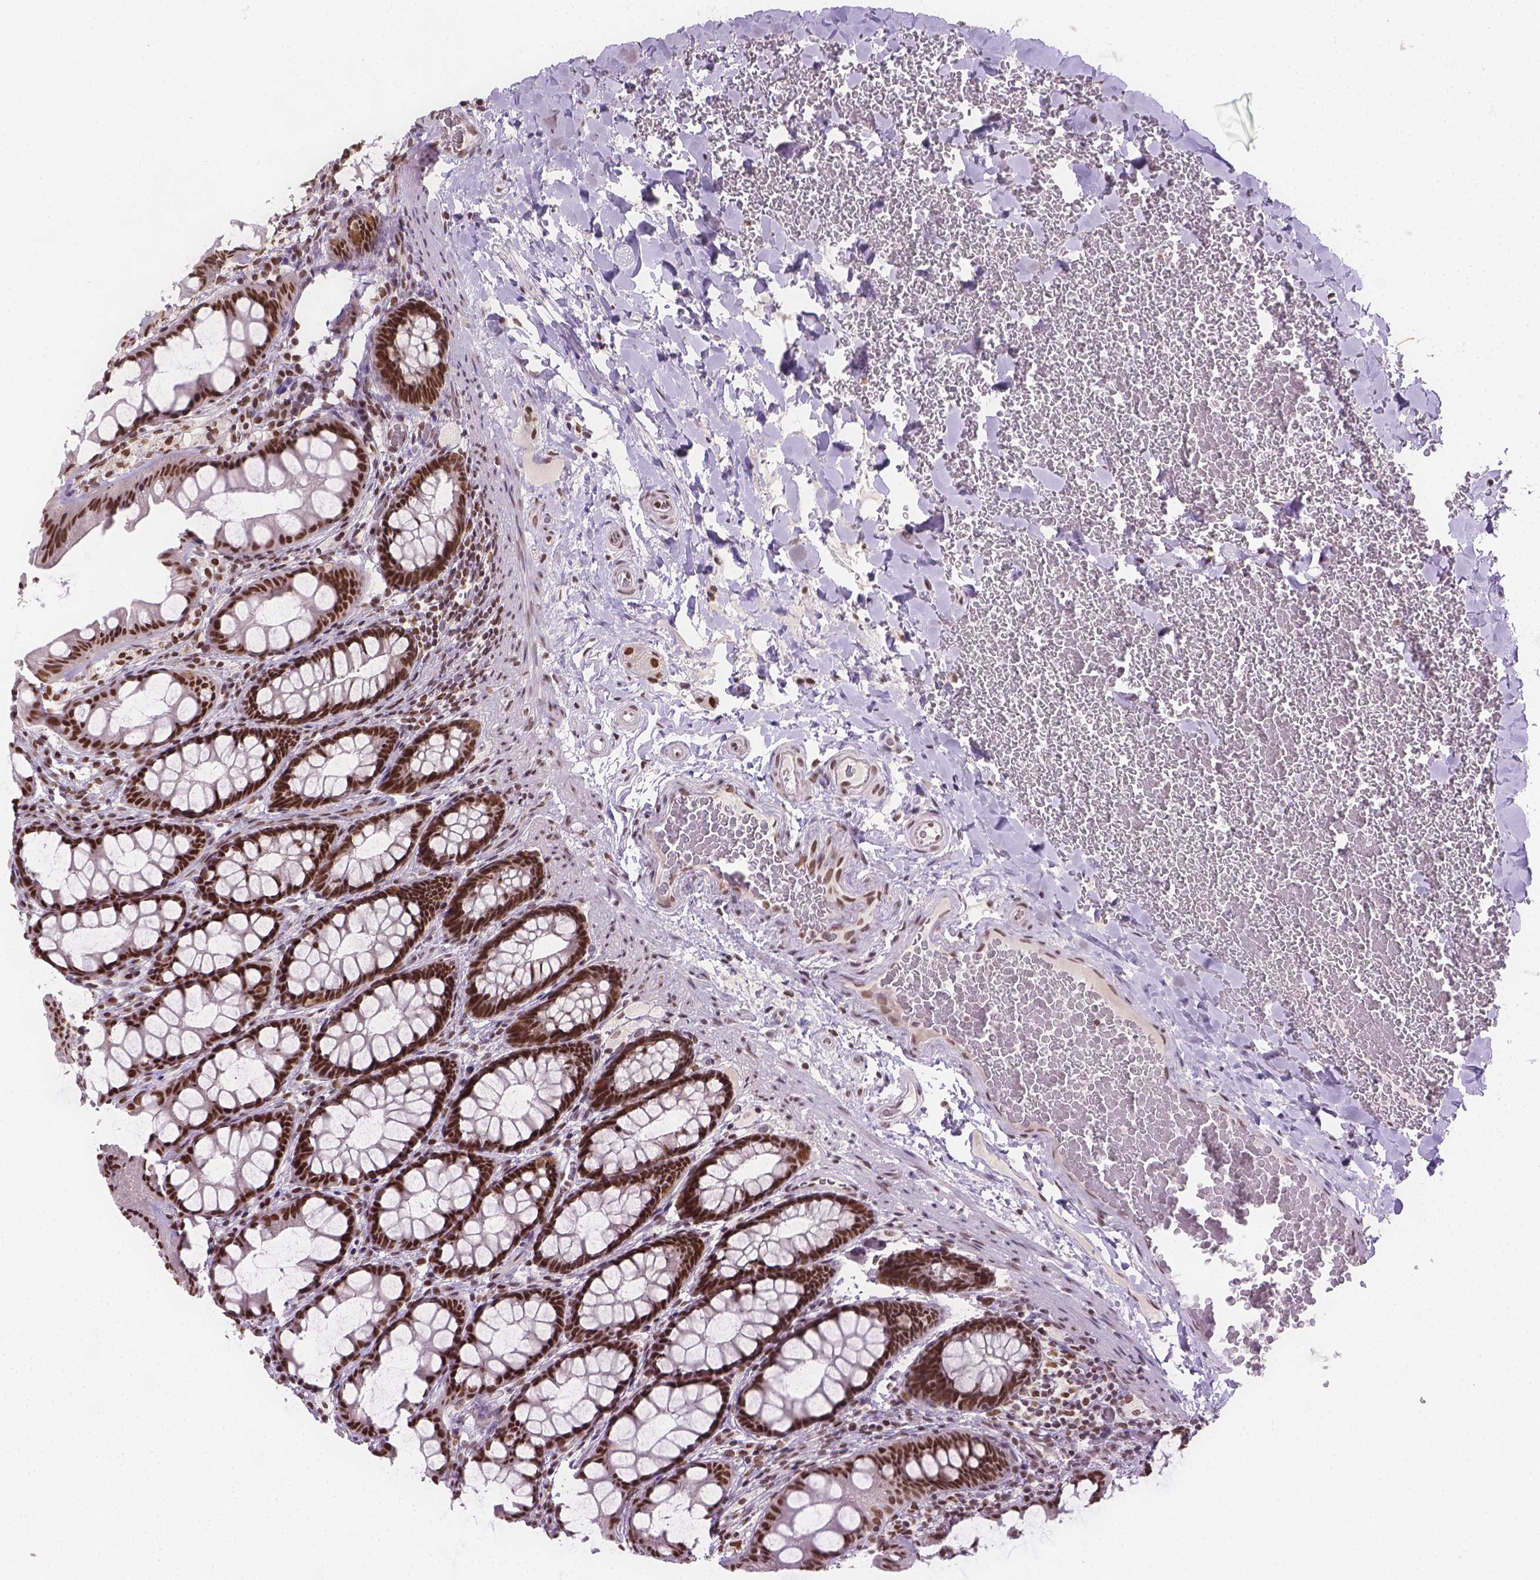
{"staining": {"intensity": "strong", "quantity": ">75%", "location": "nuclear"}, "tissue": "colon", "cell_type": "Endothelial cells", "image_type": "normal", "snomed": [{"axis": "morphology", "description": "Normal tissue, NOS"}, {"axis": "topography", "description": "Colon"}], "caption": "Protein analysis of unremarkable colon displays strong nuclear positivity in about >75% of endothelial cells. (DAB (3,3'-diaminobenzidine) IHC, brown staining for protein, blue staining for nuclei).", "gene": "FANCE", "patient": {"sex": "male", "age": 47}}